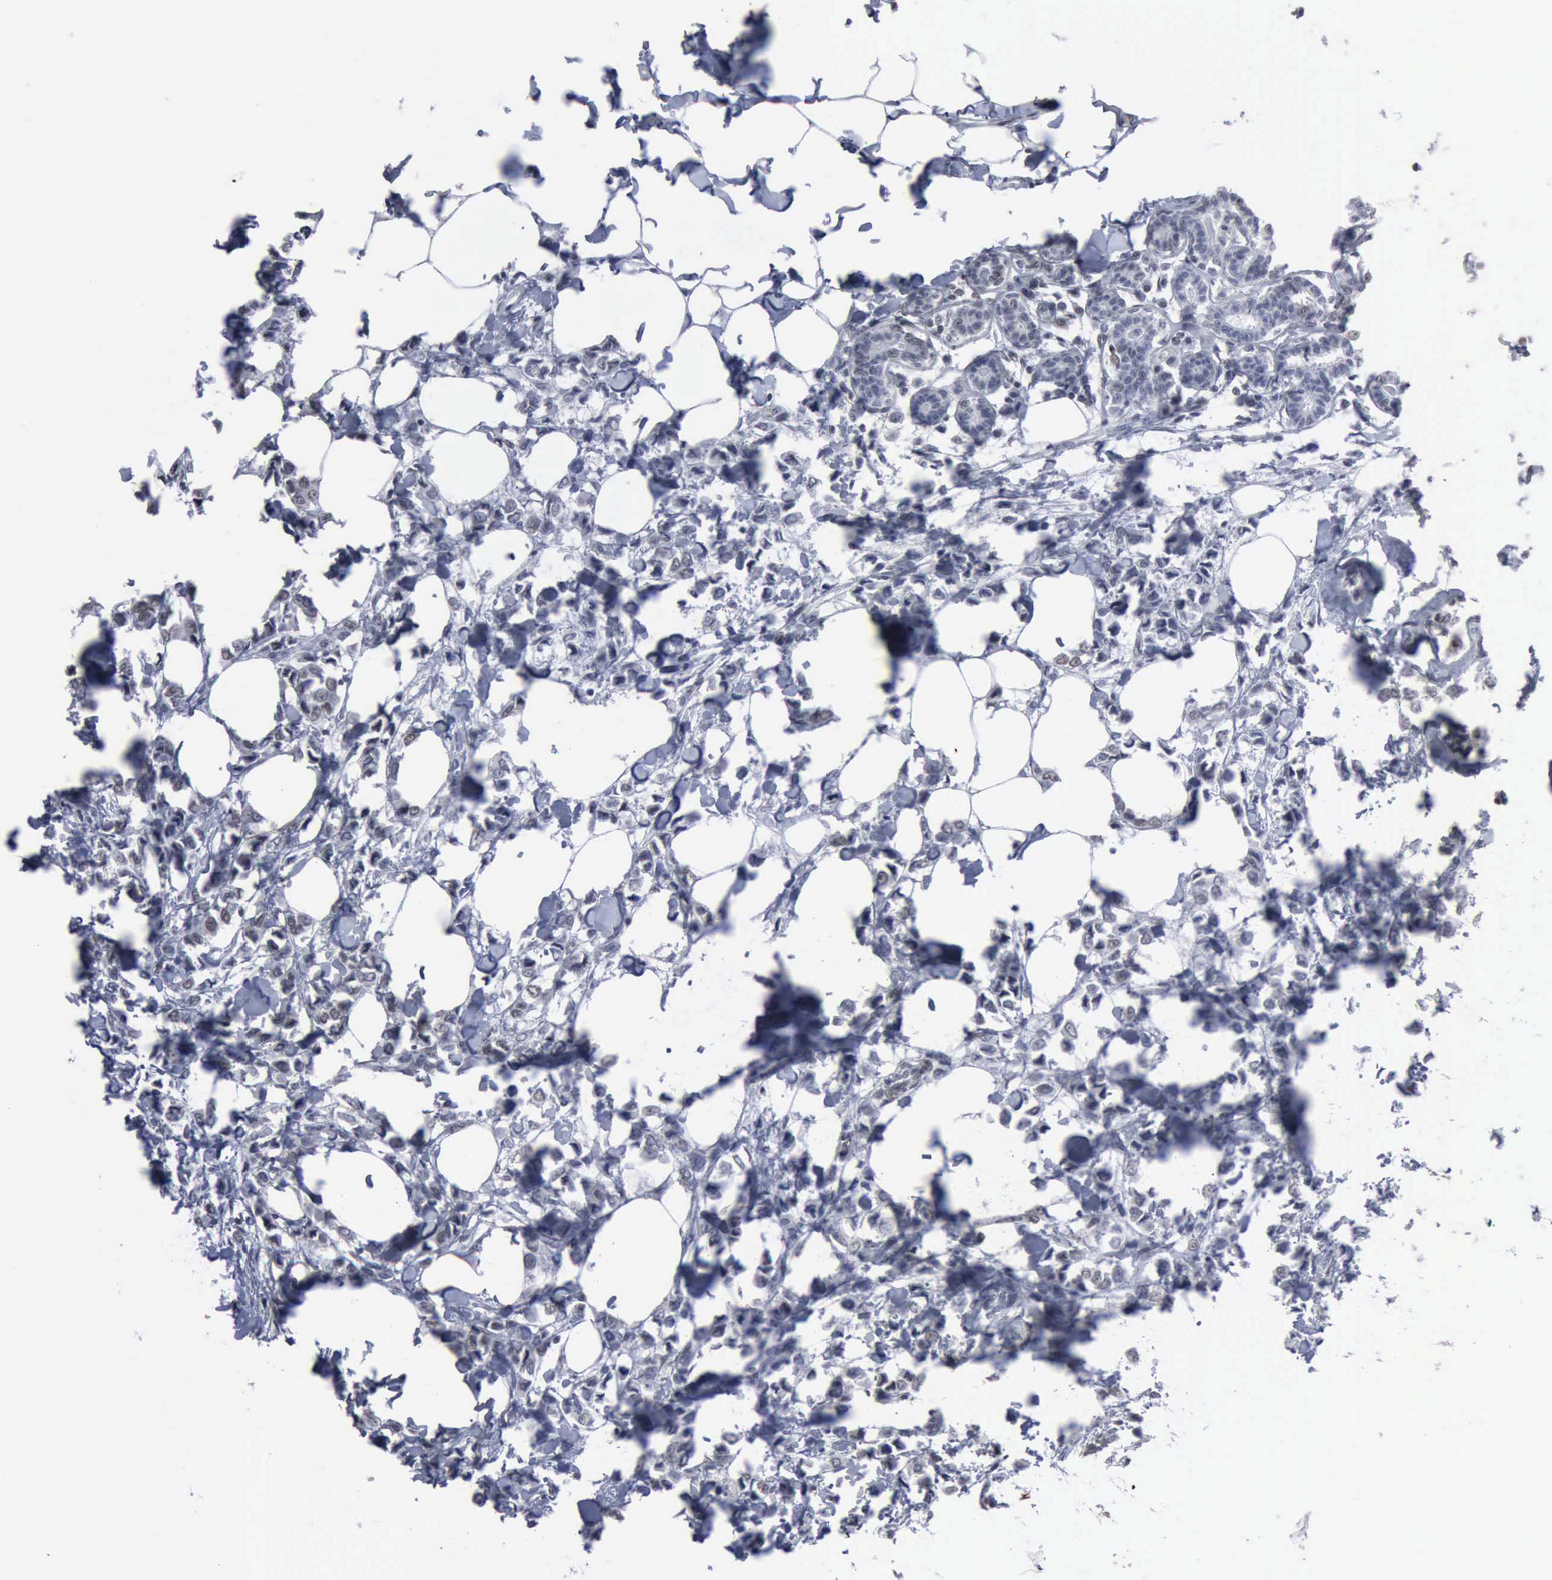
{"staining": {"intensity": "negative", "quantity": "none", "location": "none"}, "tissue": "breast cancer", "cell_type": "Tumor cells", "image_type": "cancer", "snomed": [{"axis": "morphology", "description": "Lobular carcinoma"}, {"axis": "topography", "description": "Breast"}], "caption": "DAB immunohistochemical staining of lobular carcinoma (breast) exhibits no significant staining in tumor cells.", "gene": "XPA", "patient": {"sex": "female", "age": 51}}